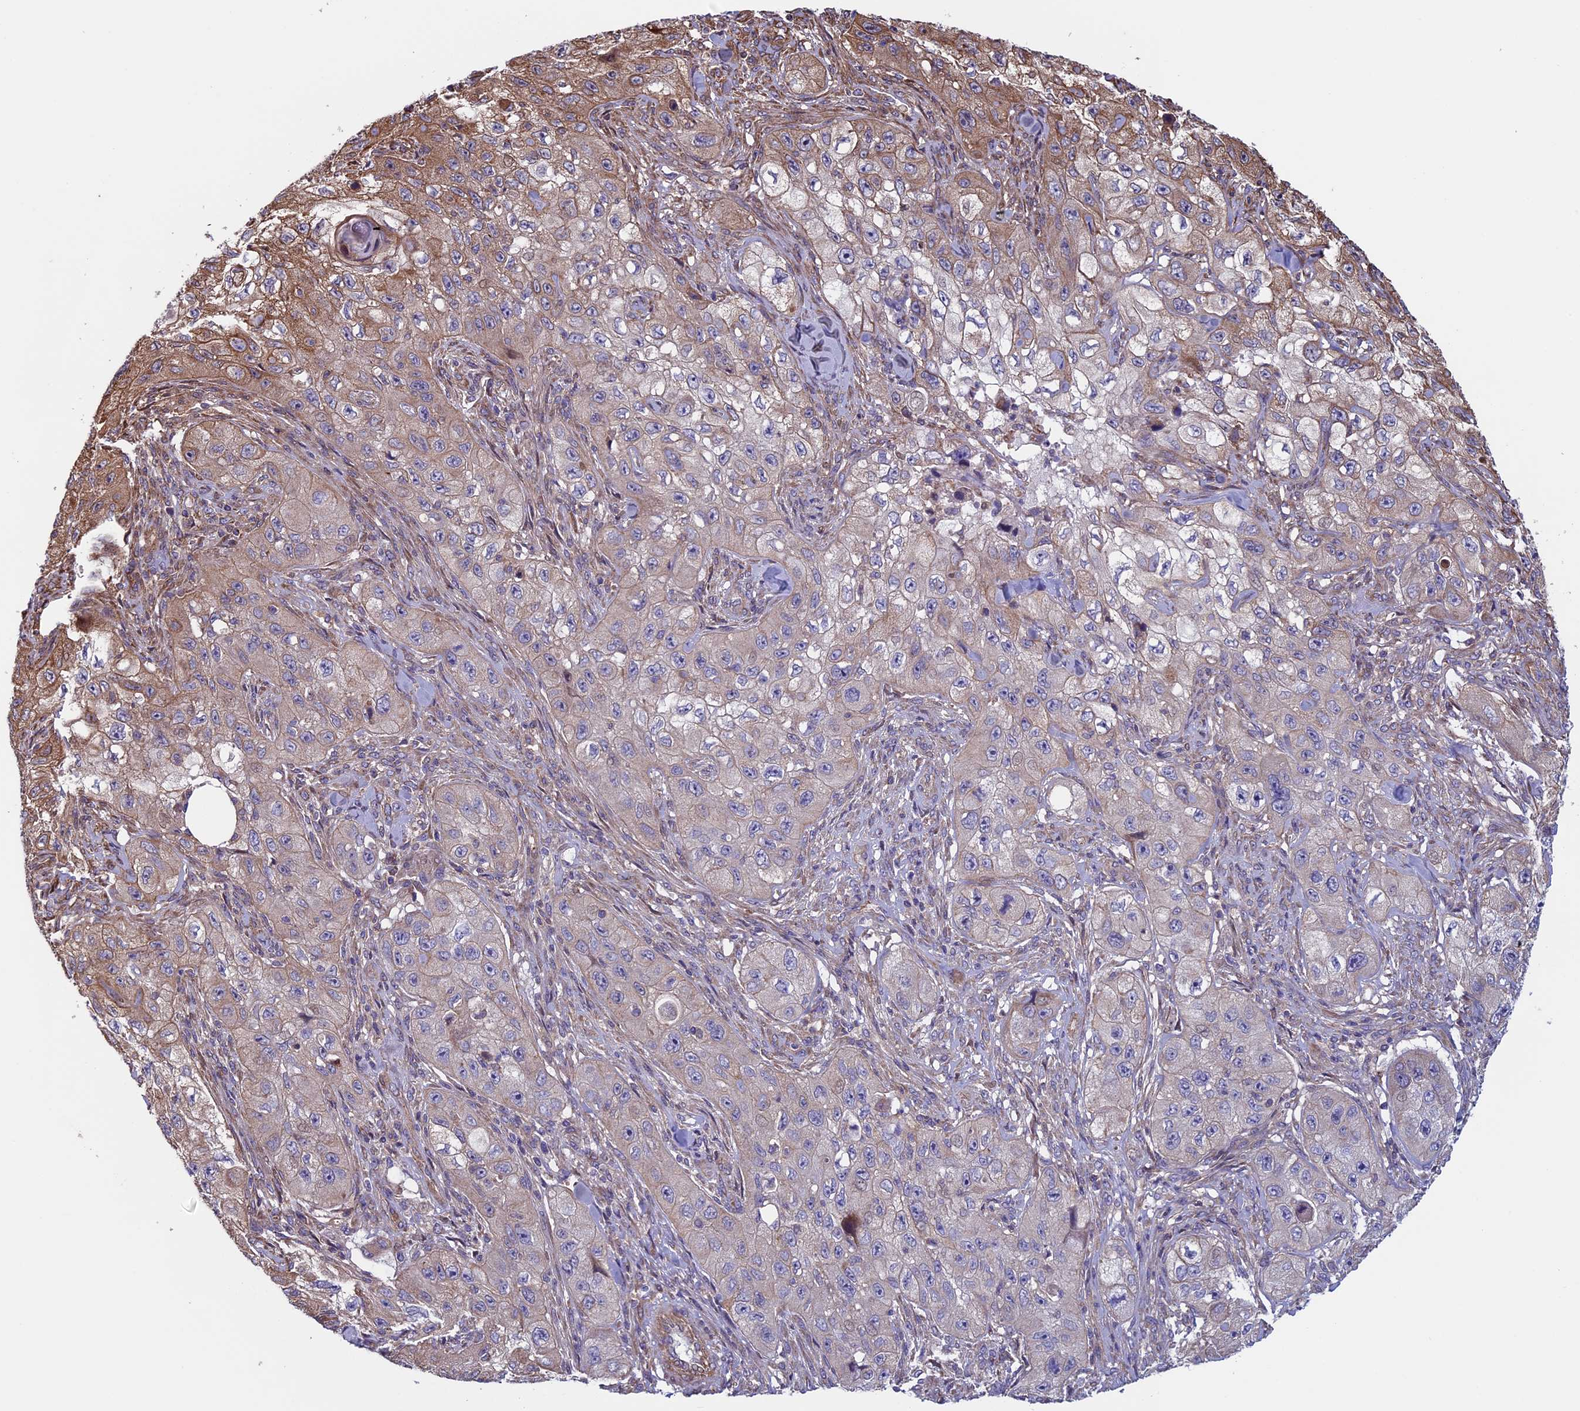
{"staining": {"intensity": "moderate", "quantity": "<25%", "location": "cytoplasmic/membranous"}, "tissue": "skin cancer", "cell_type": "Tumor cells", "image_type": "cancer", "snomed": [{"axis": "morphology", "description": "Squamous cell carcinoma, NOS"}, {"axis": "topography", "description": "Skin"}, {"axis": "topography", "description": "Subcutis"}], "caption": "Protein staining by IHC exhibits moderate cytoplasmic/membranous positivity in about <25% of tumor cells in skin squamous cell carcinoma.", "gene": "CCDC8", "patient": {"sex": "male", "age": 73}}